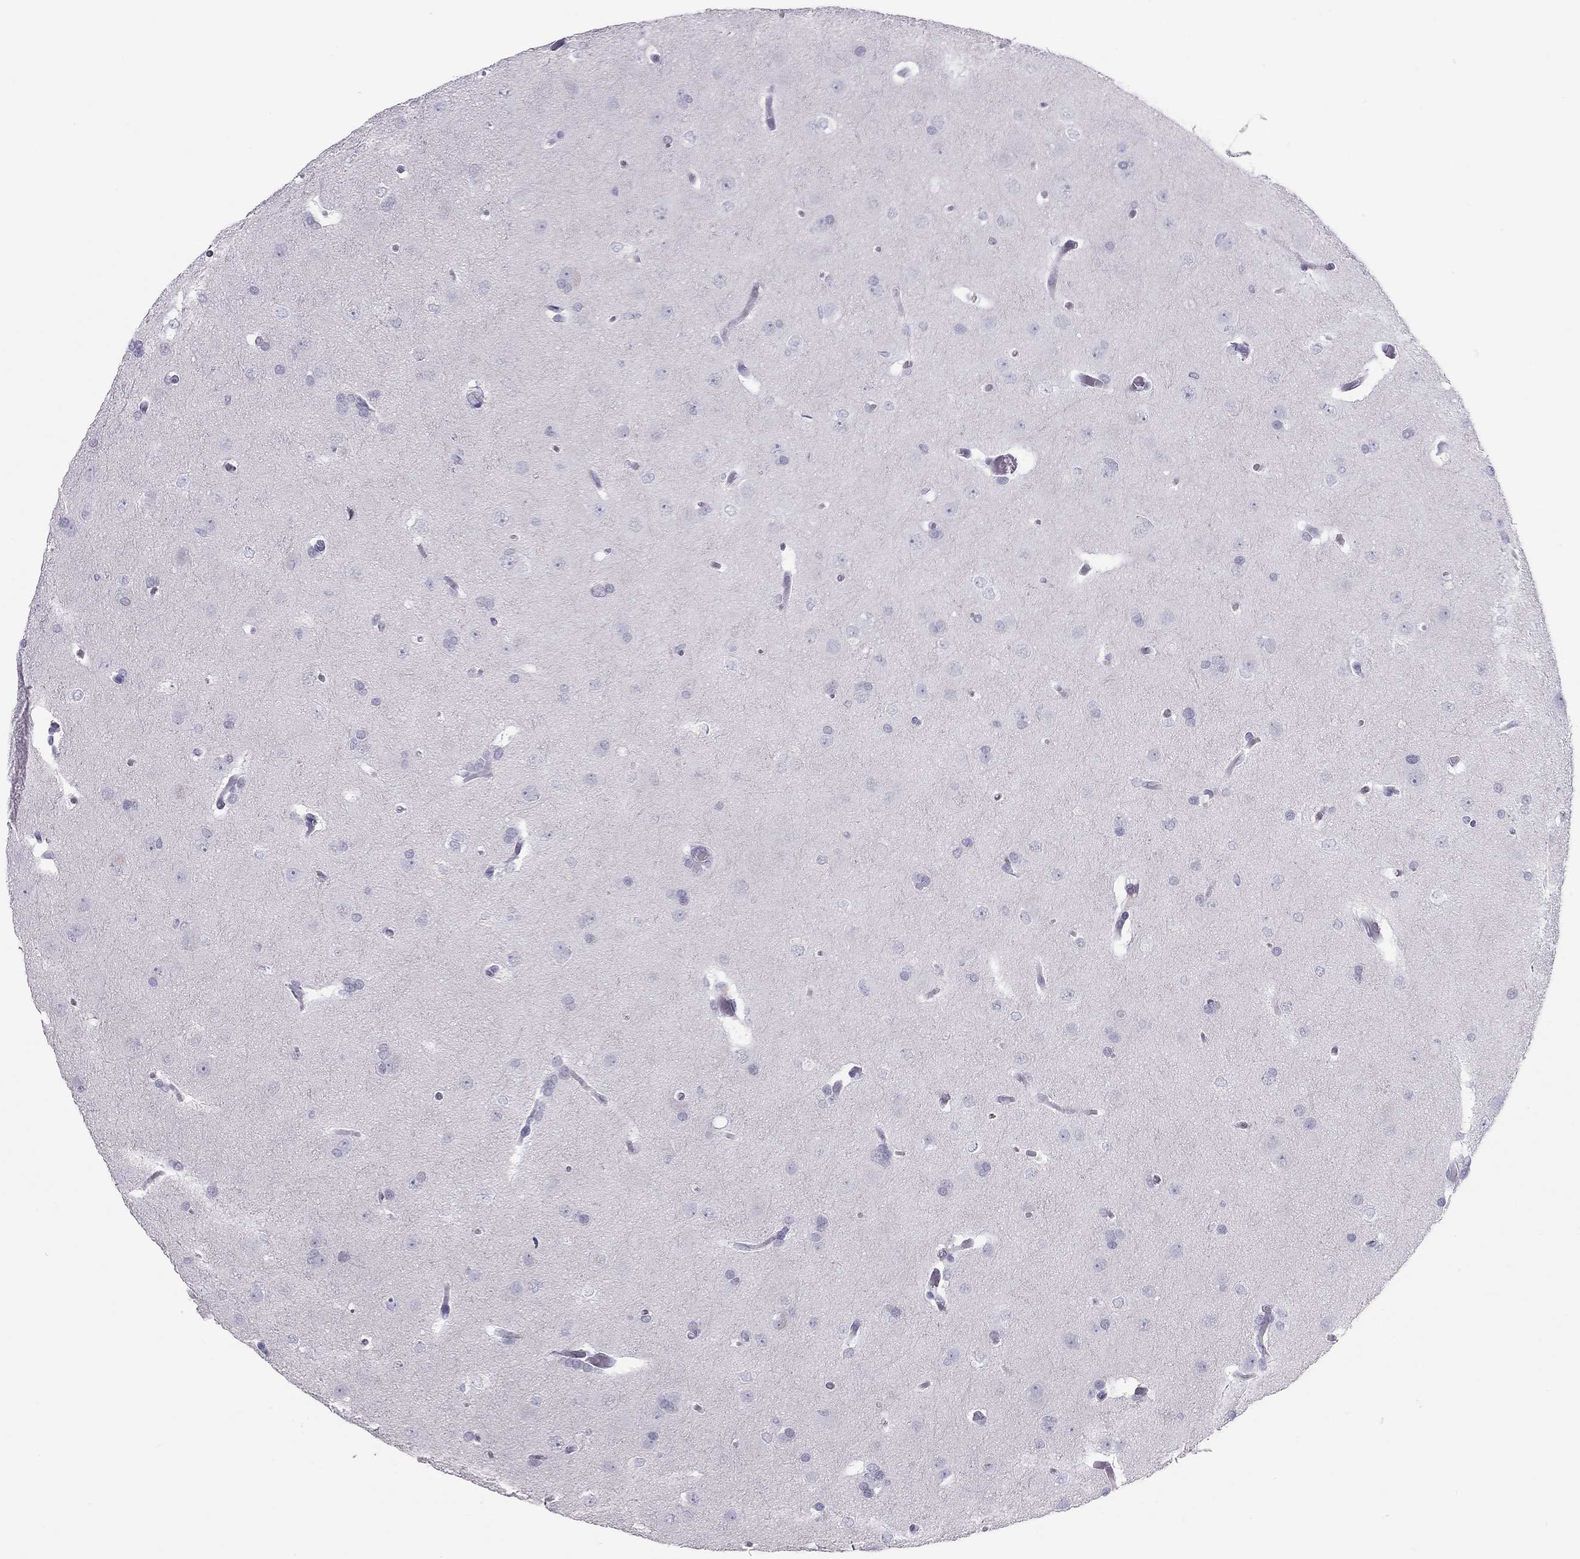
{"staining": {"intensity": "negative", "quantity": "none", "location": "none"}, "tissue": "glioma", "cell_type": "Tumor cells", "image_type": "cancer", "snomed": [{"axis": "morphology", "description": "Glioma, malignant, Low grade"}, {"axis": "topography", "description": "Brain"}], "caption": "Tumor cells show no significant protein expression in glioma.", "gene": "SPATA12", "patient": {"sex": "female", "age": 32}}